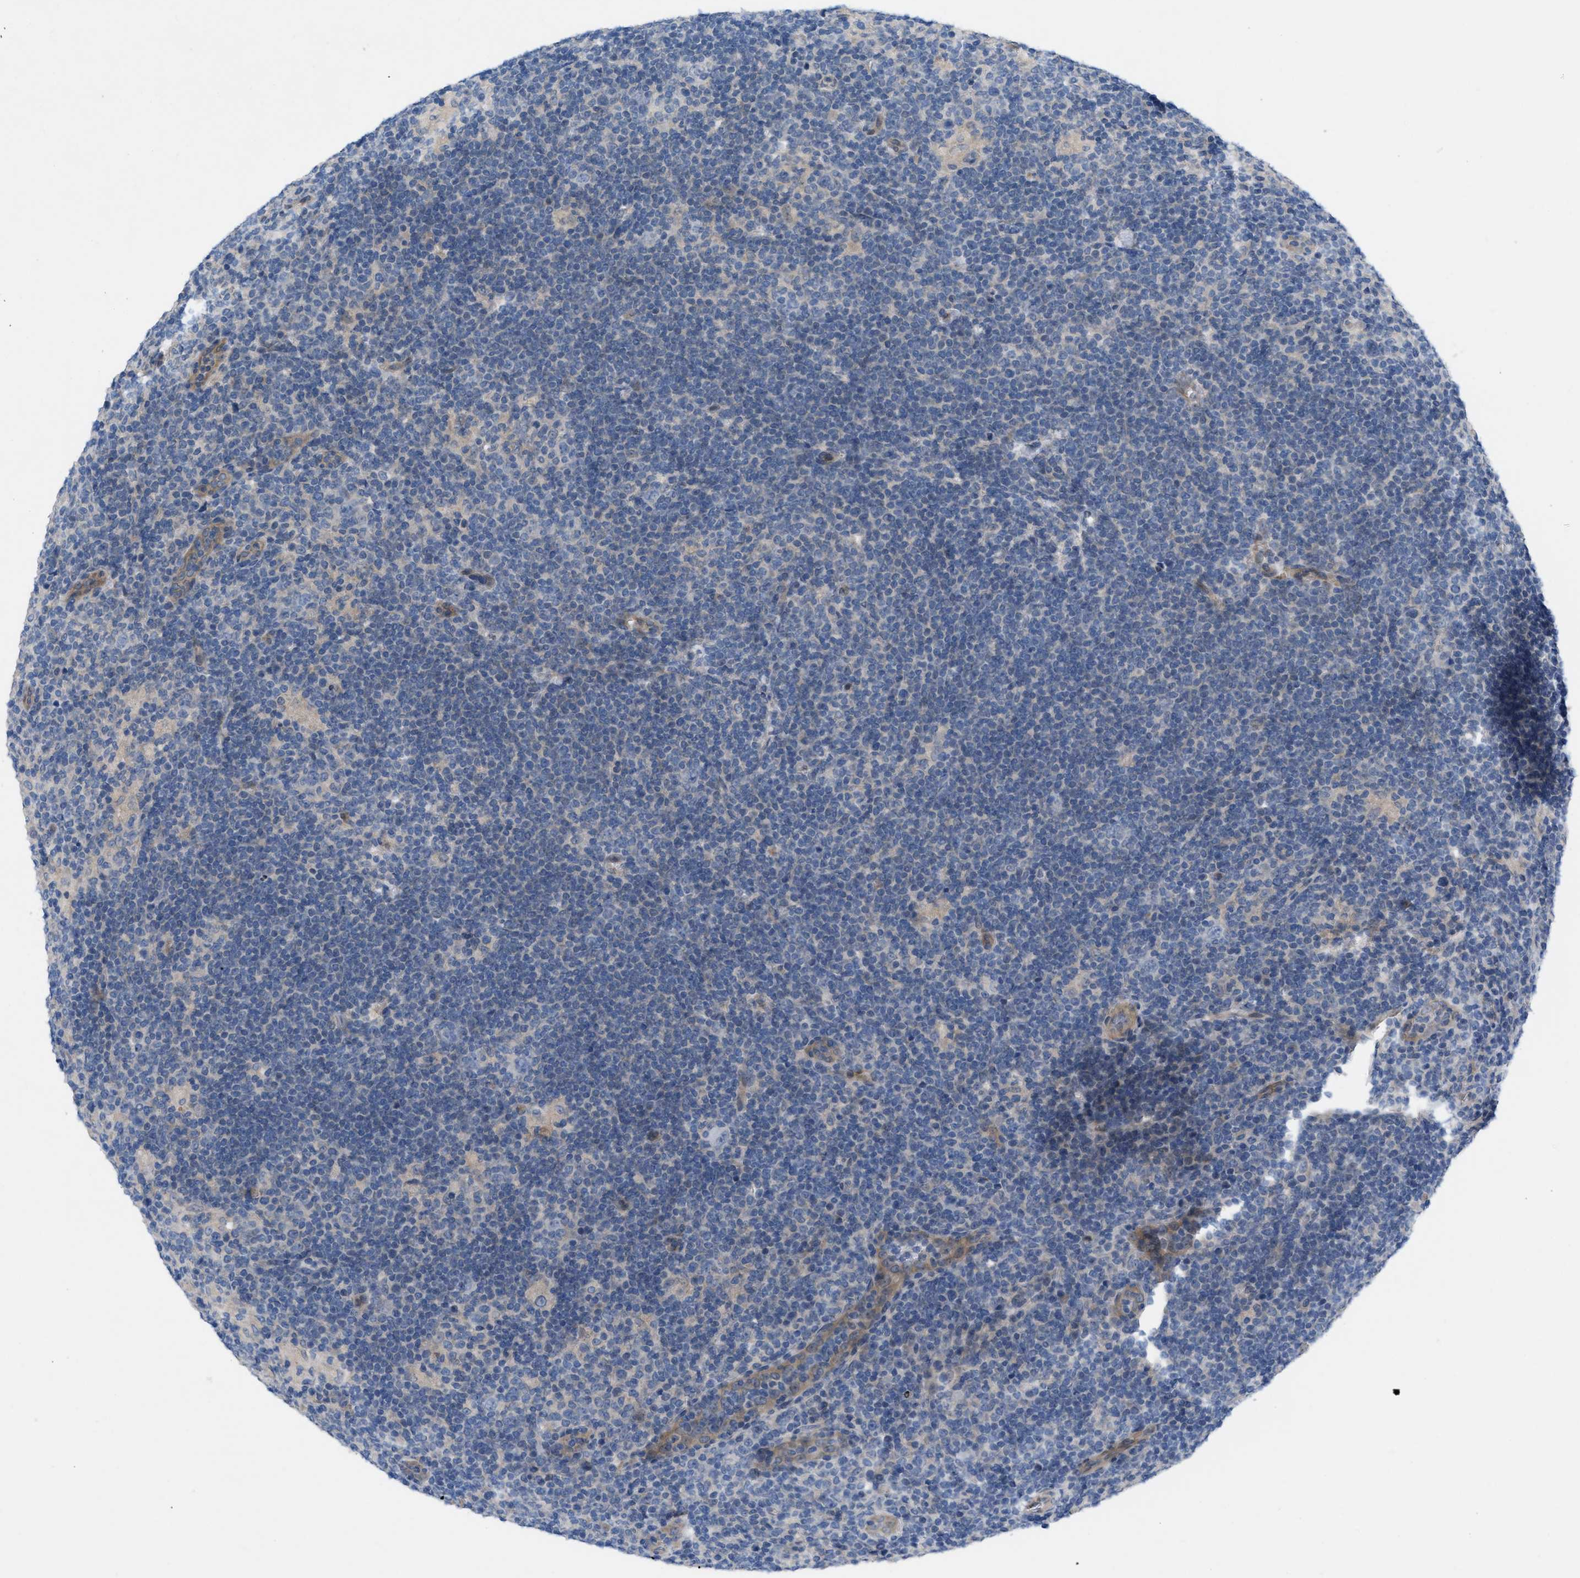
{"staining": {"intensity": "negative", "quantity": "none", "location": "none"}, "tissue": "lymphoma", "cell_type": "Tumor cells", "image_type": "cancer", "snomed": [{"axis": "morphology", "description": "Hodgkin's disease, NOS"}, {"axis": "topography", "description": "Lymph node"}], "caption": "Immunohistochemical staining of human Hodgkin's disease displays no significant expression in tumor cells.", "gene": "NDEL1", "patient": {"sex": "female", "age": 57}}